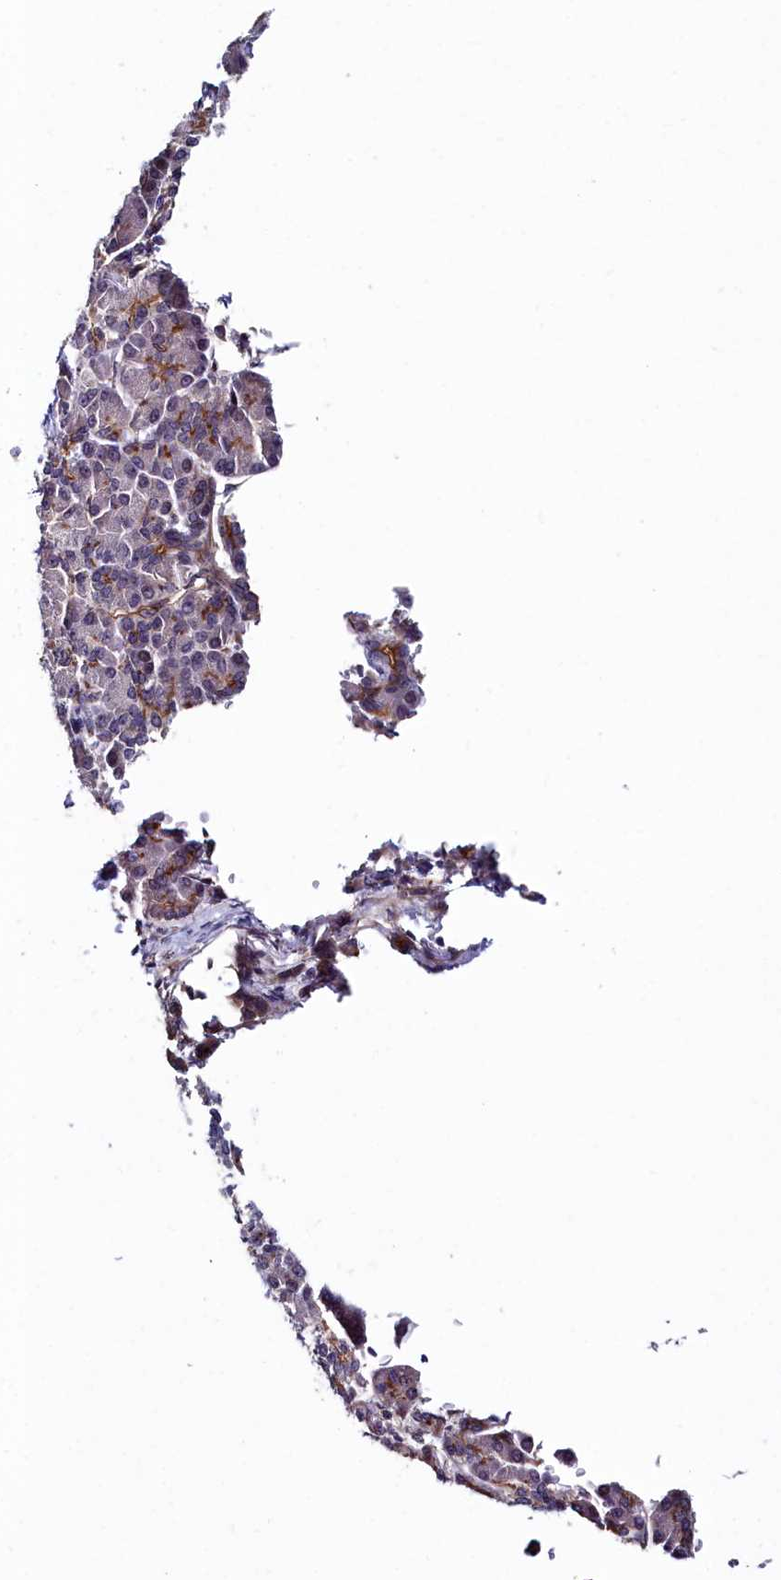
{"staining": {"intensity": "weak", "quantity": "<25%", "location": "cytoplasmic/membranous"}, "tissue": "pancreatic cancer", "cell_type": "Tumor cells", "image_type": "cancer", "snomed": [{"axis": "morphology", "description": "Adenocarcinoma, NOS"}, {"axis": "topography", "description": "Pancreas"}], "caption": "The micrograph shows no significant expression in tumor cells of adenocarcinoma (pancreatic).", "gene": "C4orf19", "patient": {"sex": "female", "age": 74}}